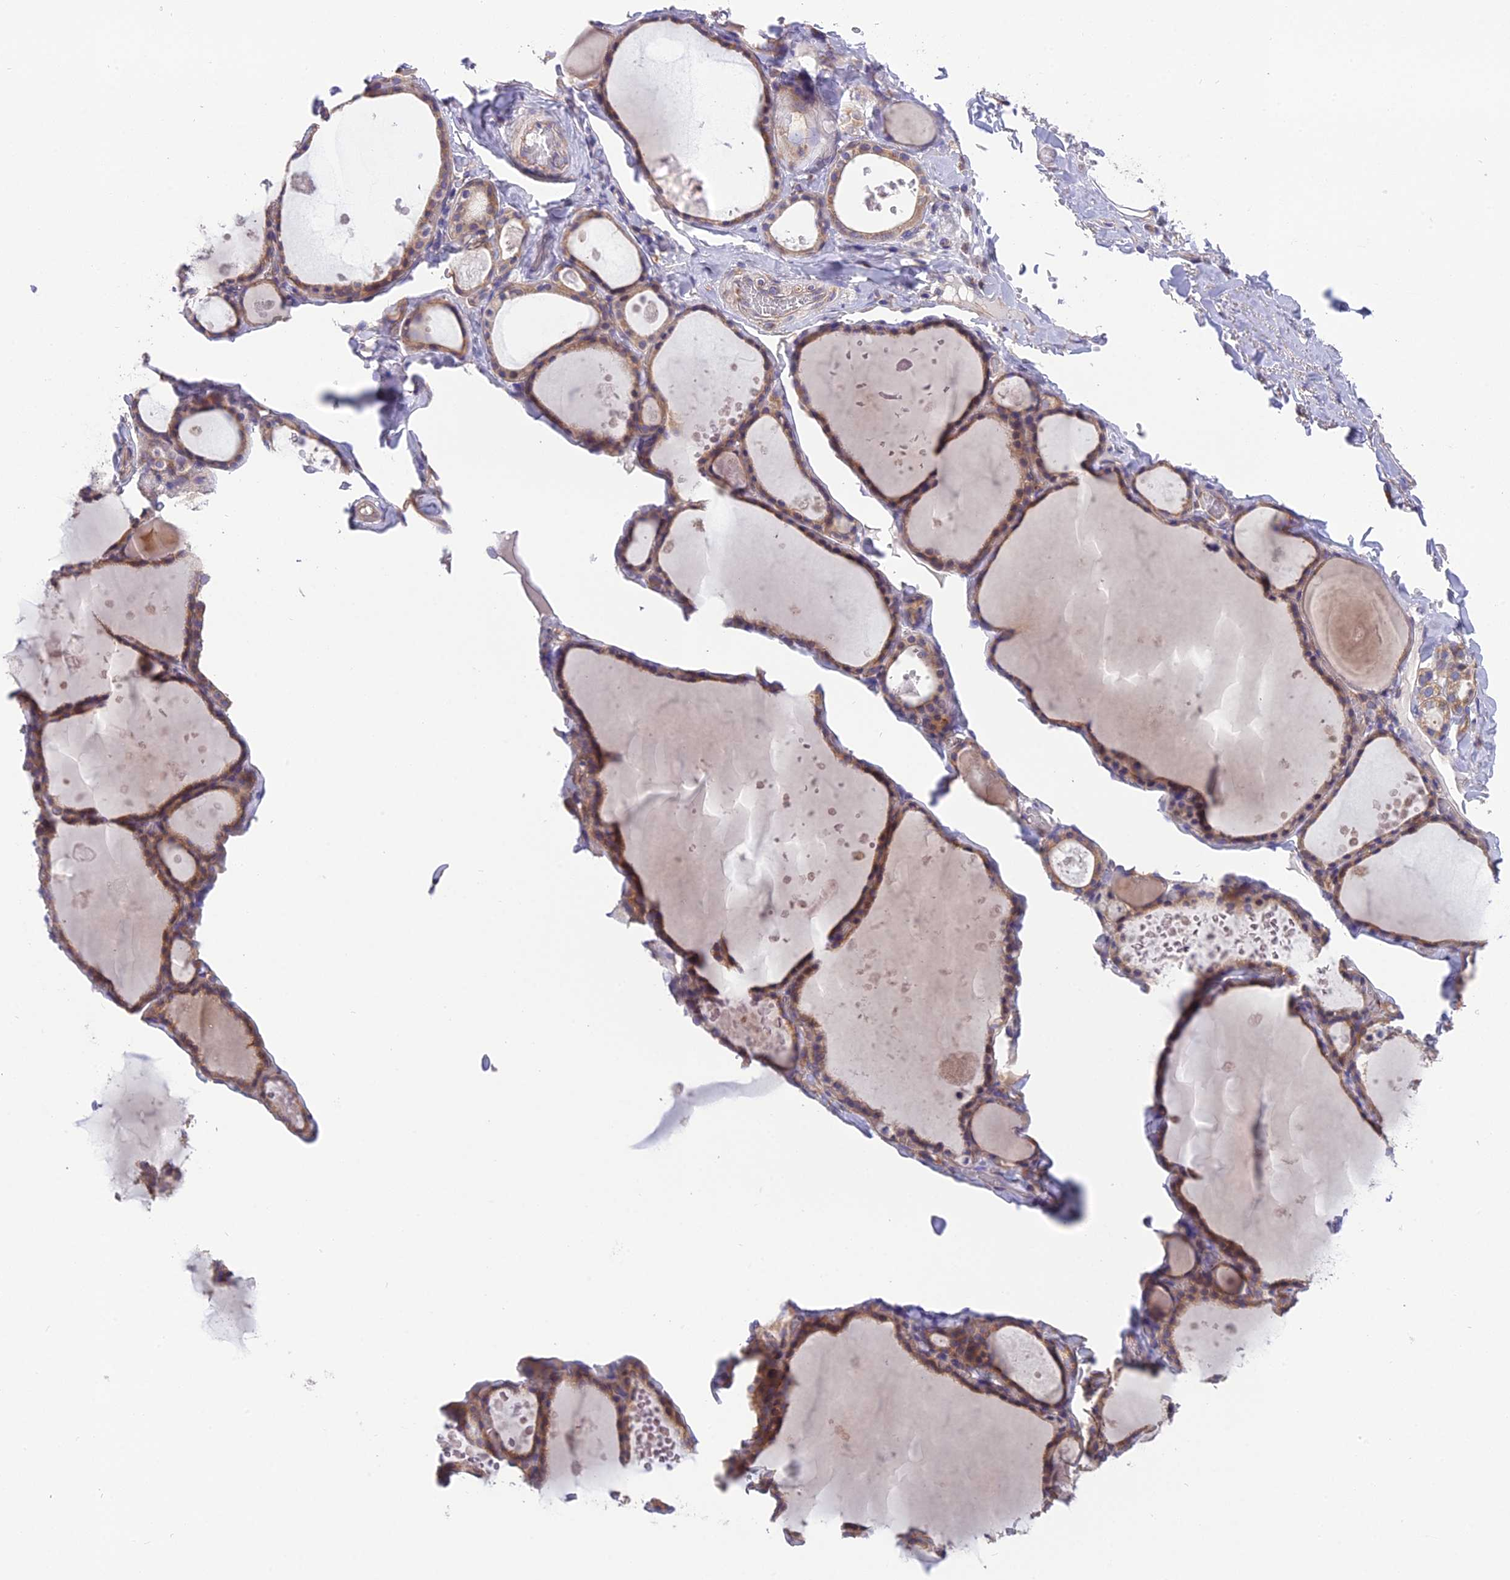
{"staining": {"intensity": "moderate", "quantity": ">75%", "location": "cytoplasmic/membranous"}, "tissue": "thyroid gland", "cell_type": "Glandular cells", "image_type": "normal", "snomed": [{"axis": "morphology", "description": "Normal tissue, NOS"}, {"axis": "topography", "description": "Thyroid gland"}], "caption": "Immunohistochemistry (DAB (3,3'-diaminobenzidine)) staining of unremarkable human thyroid gland demonstrates moderate cytoplasmic/membranous protein expression in approximately >75% of glandular cells. (DAB (3,3'-diaminobenzidine) IHC, brown staining for protein, blue staining for nuclei).", "gene": "BLOC1S4", "patient": {"sex": "male", "age": 56}}